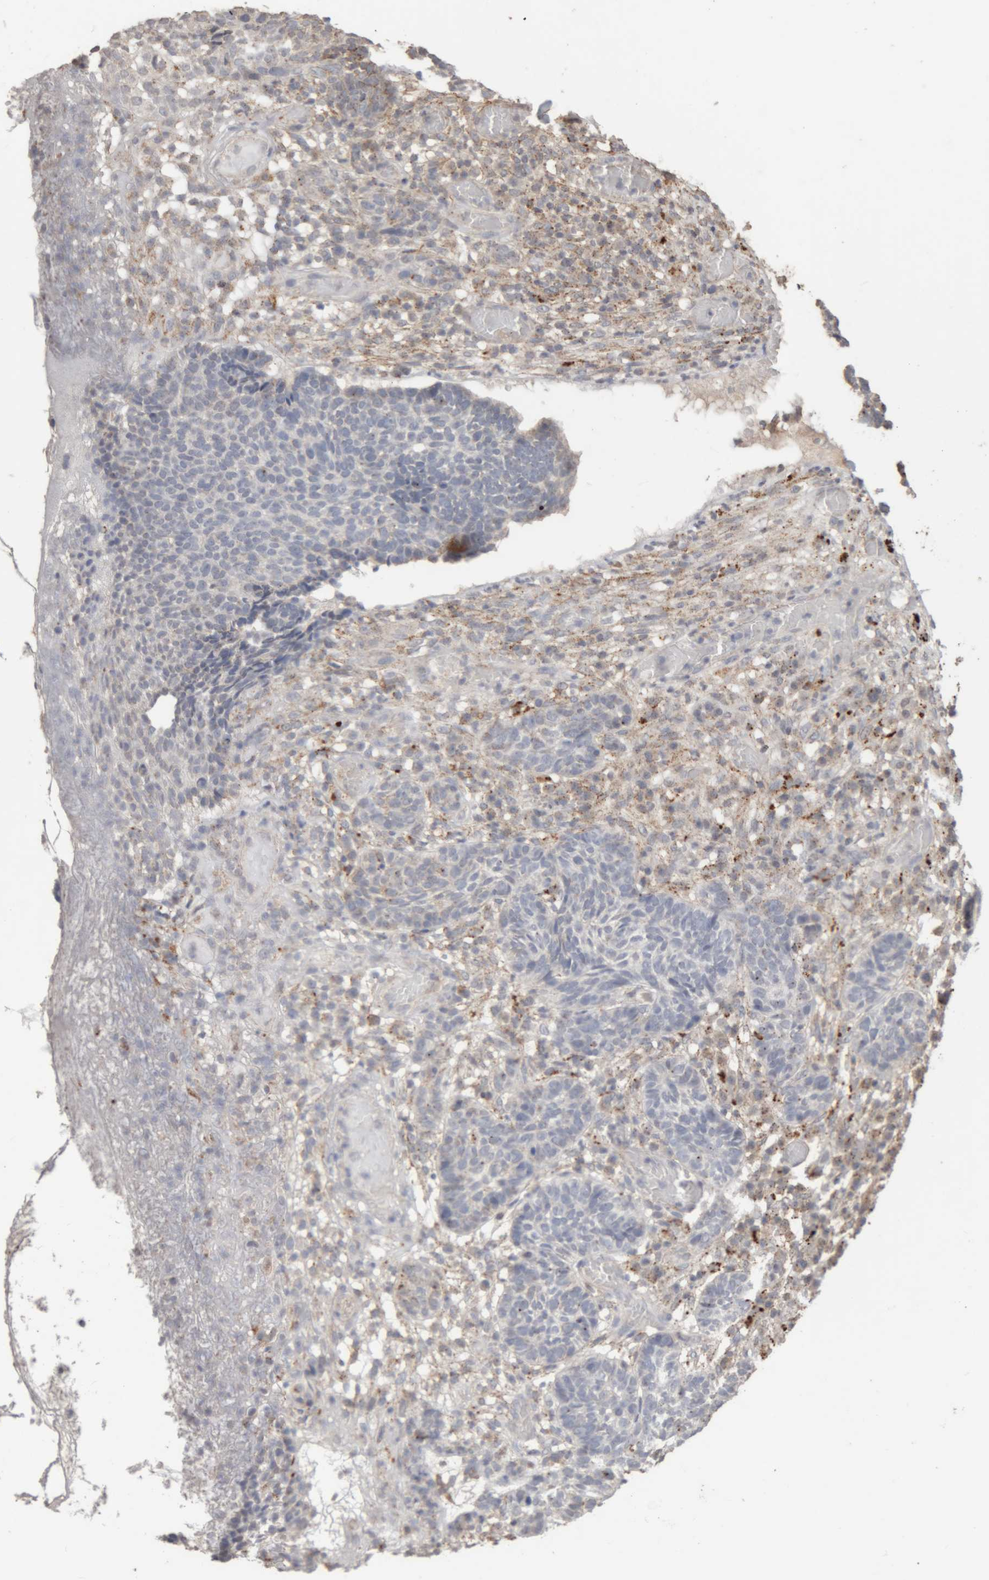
{"staining": {"intensity": "negative", "quantity": "none", "location": "none"}, "tissue": "skin cancer", "cell_type": "Tumor cells", "image_type": "cancer", "snomed": [{"axis": "morphology", "description": "Basal cell carcinoma"}, {"axis": "topography", "description": "Skin"}], "caption": "Immunohistochemical staining of basal cell carcinoma (skin) demonstrates no significant positivity in tumor cells. Brightfield microscopy of immunohistochemistry stained with DAB (brown) and hematoxylin (blue), captured at high magnification.", "gene": "ARSA", "patient": {"sex": "male", "age": 85}}